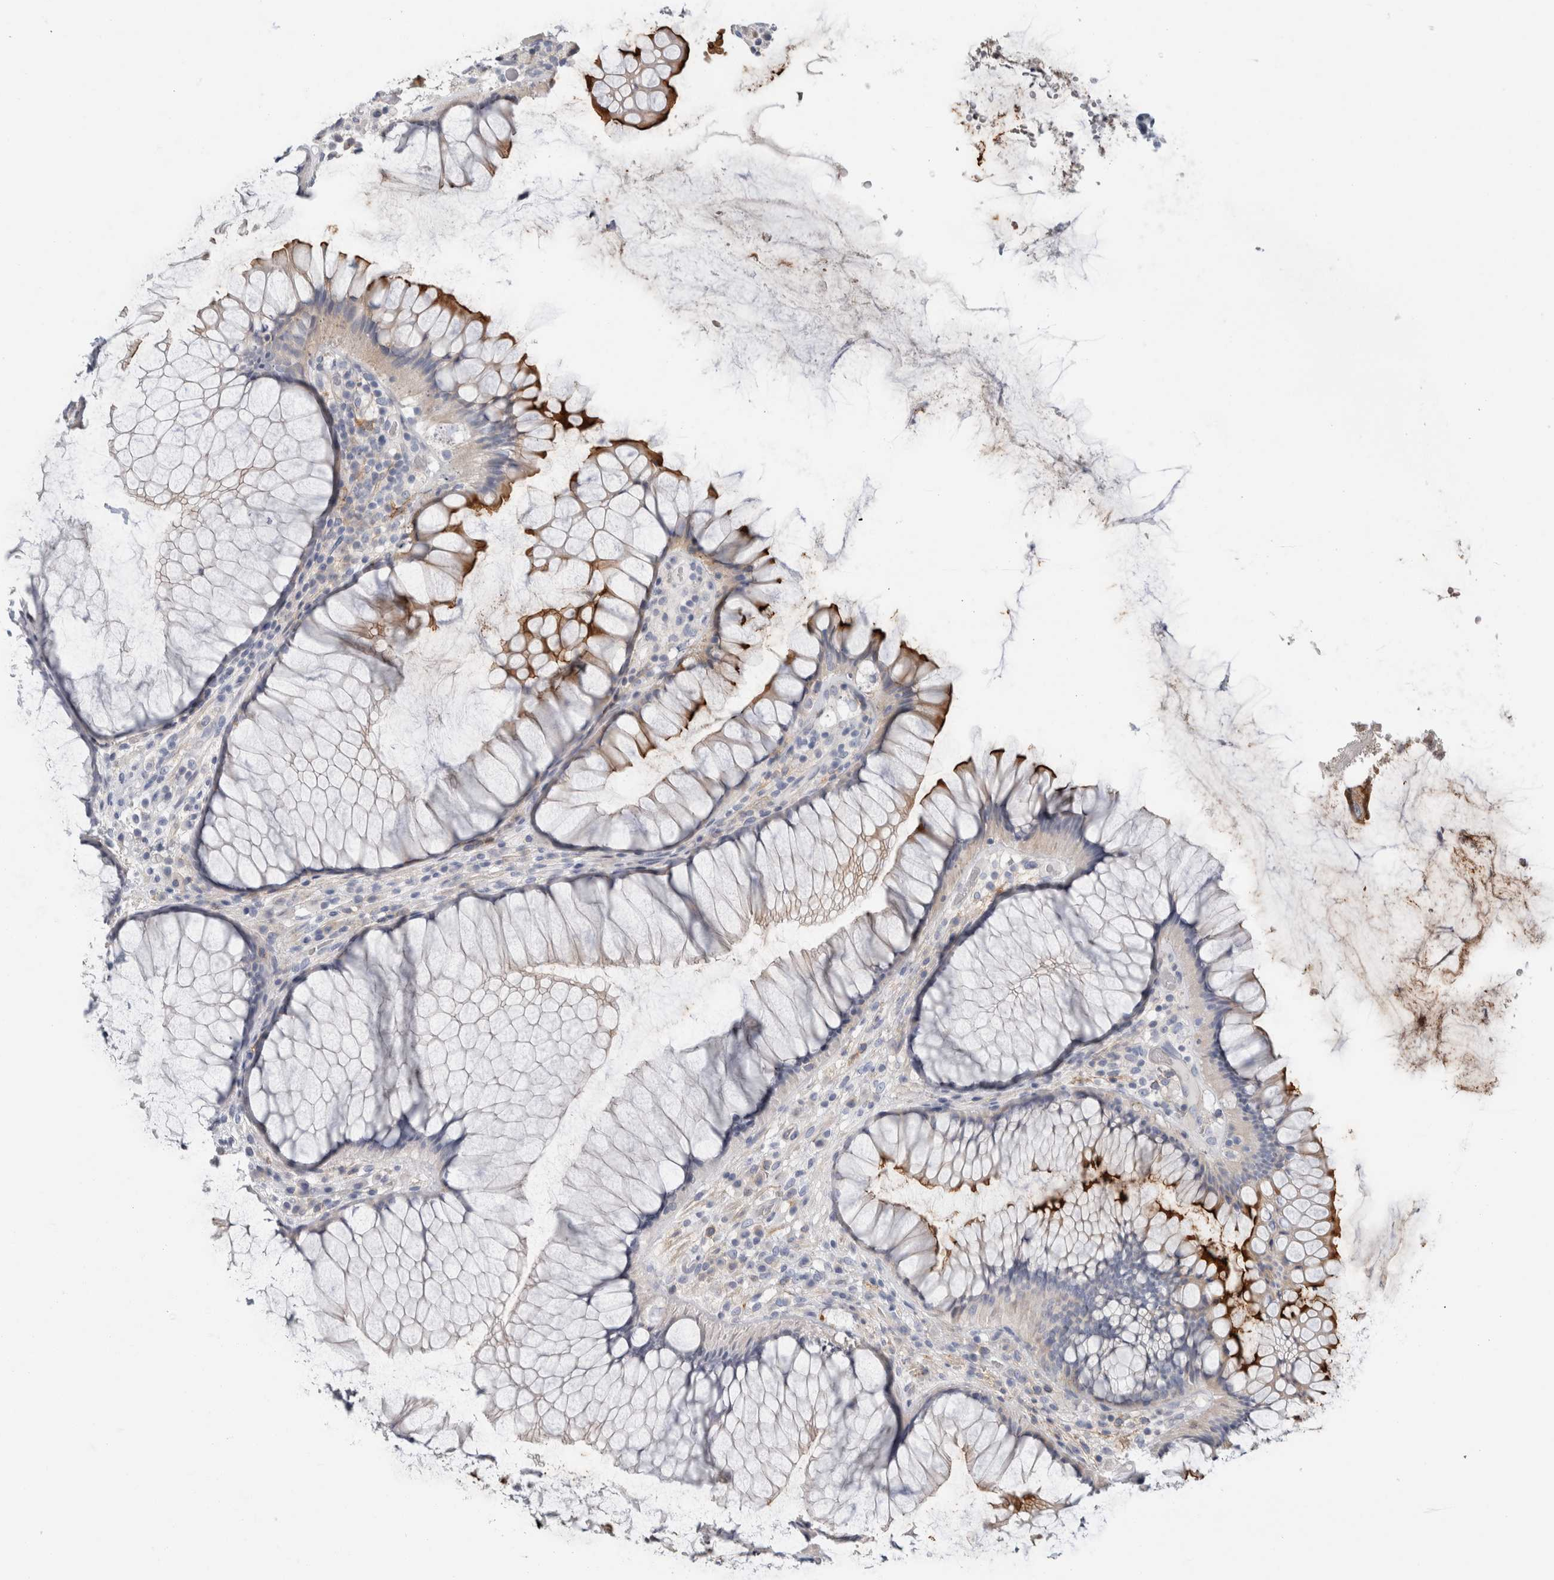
{"staining": {"intensity": "strong", "quantity": "<25%", "location": "cytoplasmic/membranous"}, "tissue": "rectum", "cell_type": "Glandular cells", "image_type": "normal", "snomed": [{"axis": "morphology", "description": "Normal tissue, NOS"}, {"axis": "topography", "description": "Rectum"}], "caption": "Normal rectum reveals strong cytoplasmic/membranous staining in approximately <25% of glandular cells, visualized by immunohistochemistry.", "gene": "CD55", "patient": {"sex": "male", "age": 51}}